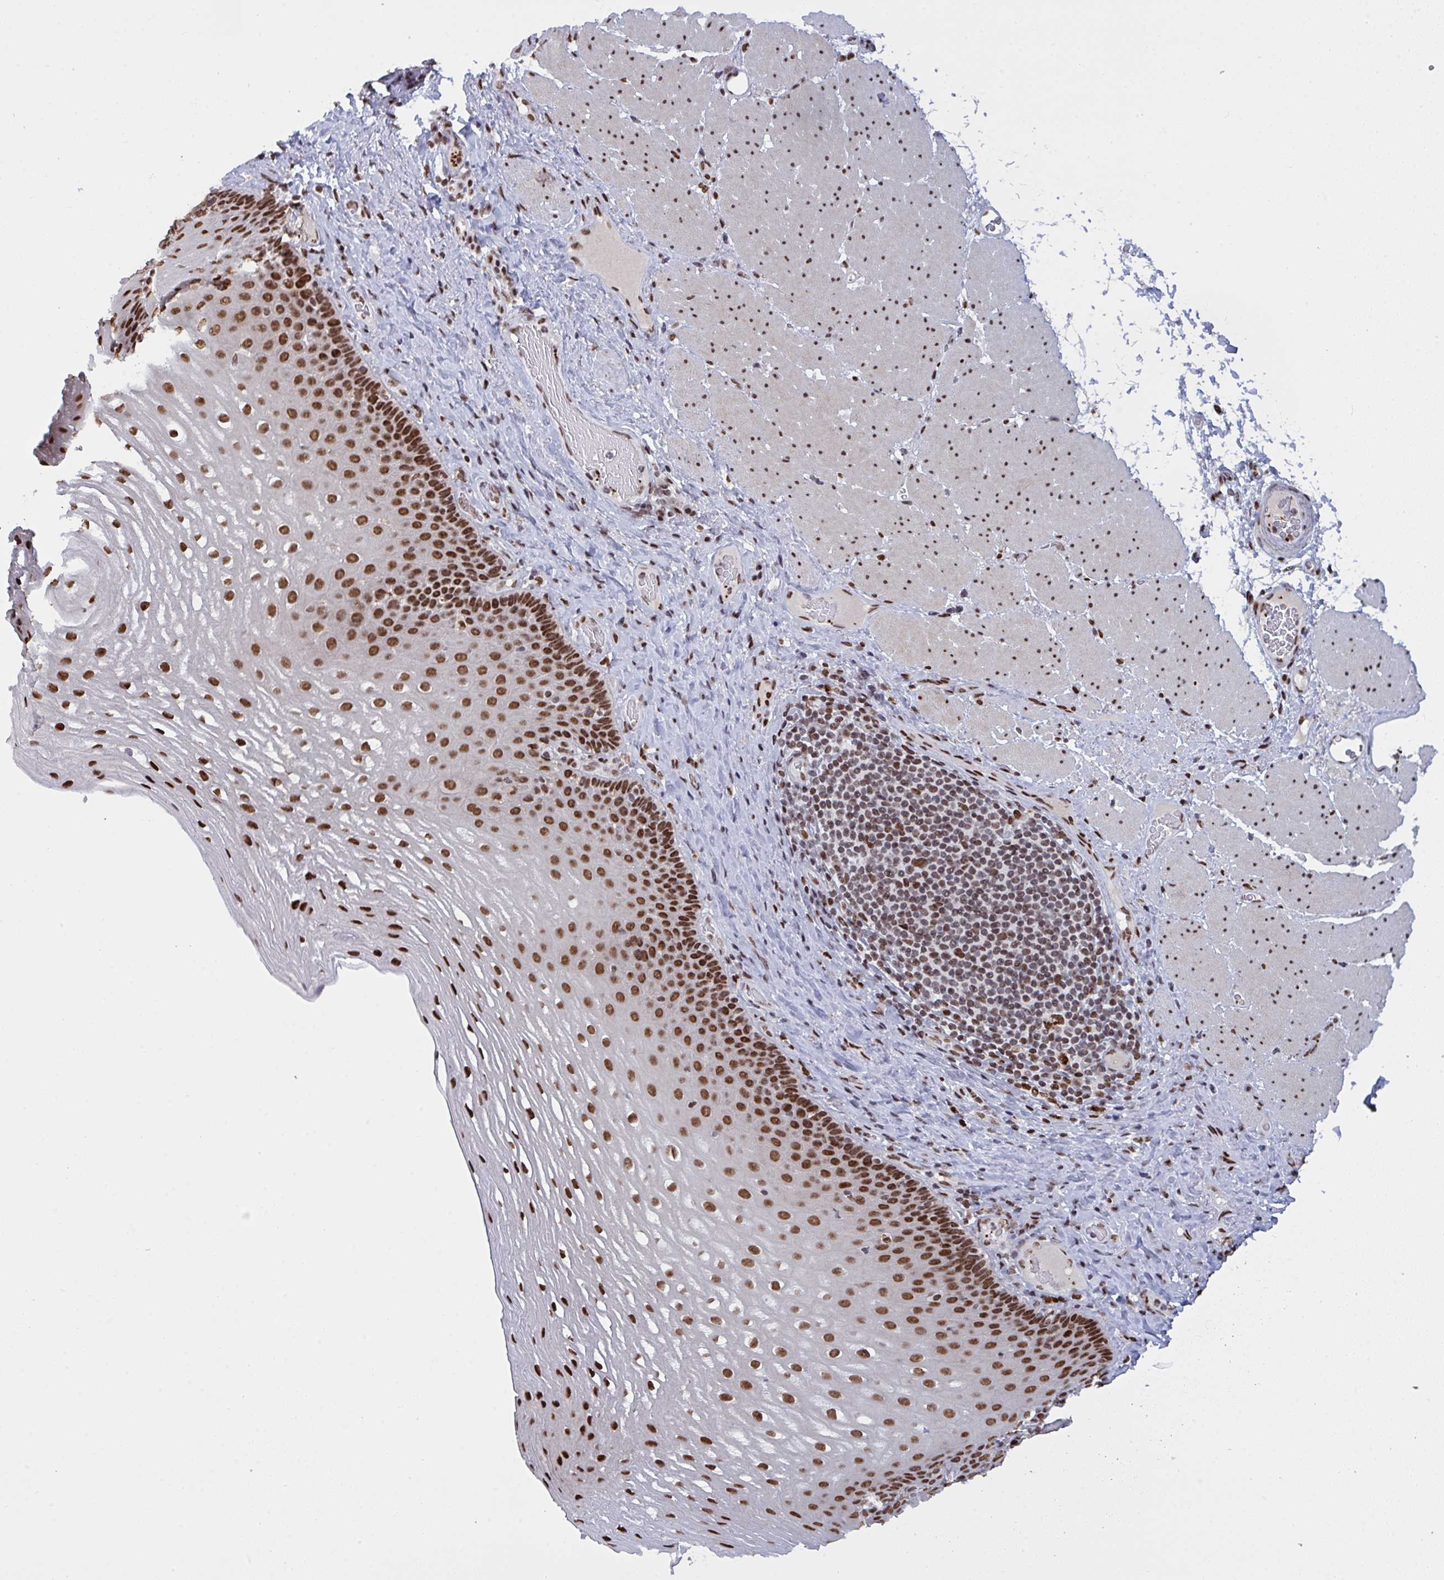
{"staining": {"intensity": "strong", "quantity": ">75%", "location": "nuclear"}, "tissue": "esophagus", "cell_type": "Squamous epithelial cells", "image_type": "normal", "snomed": [{"axis": "morphology", "description": "Normal tissue, NOS"}, {"axis": "topography", "description": "Esophagus"}], "caption": "Unremarkable esophagus exhibits strong nuclear expression in approximately >75% of squamous epithelial cells.", "gene": "ZNF607", "patient": {"sex": "male", "age": 62}}